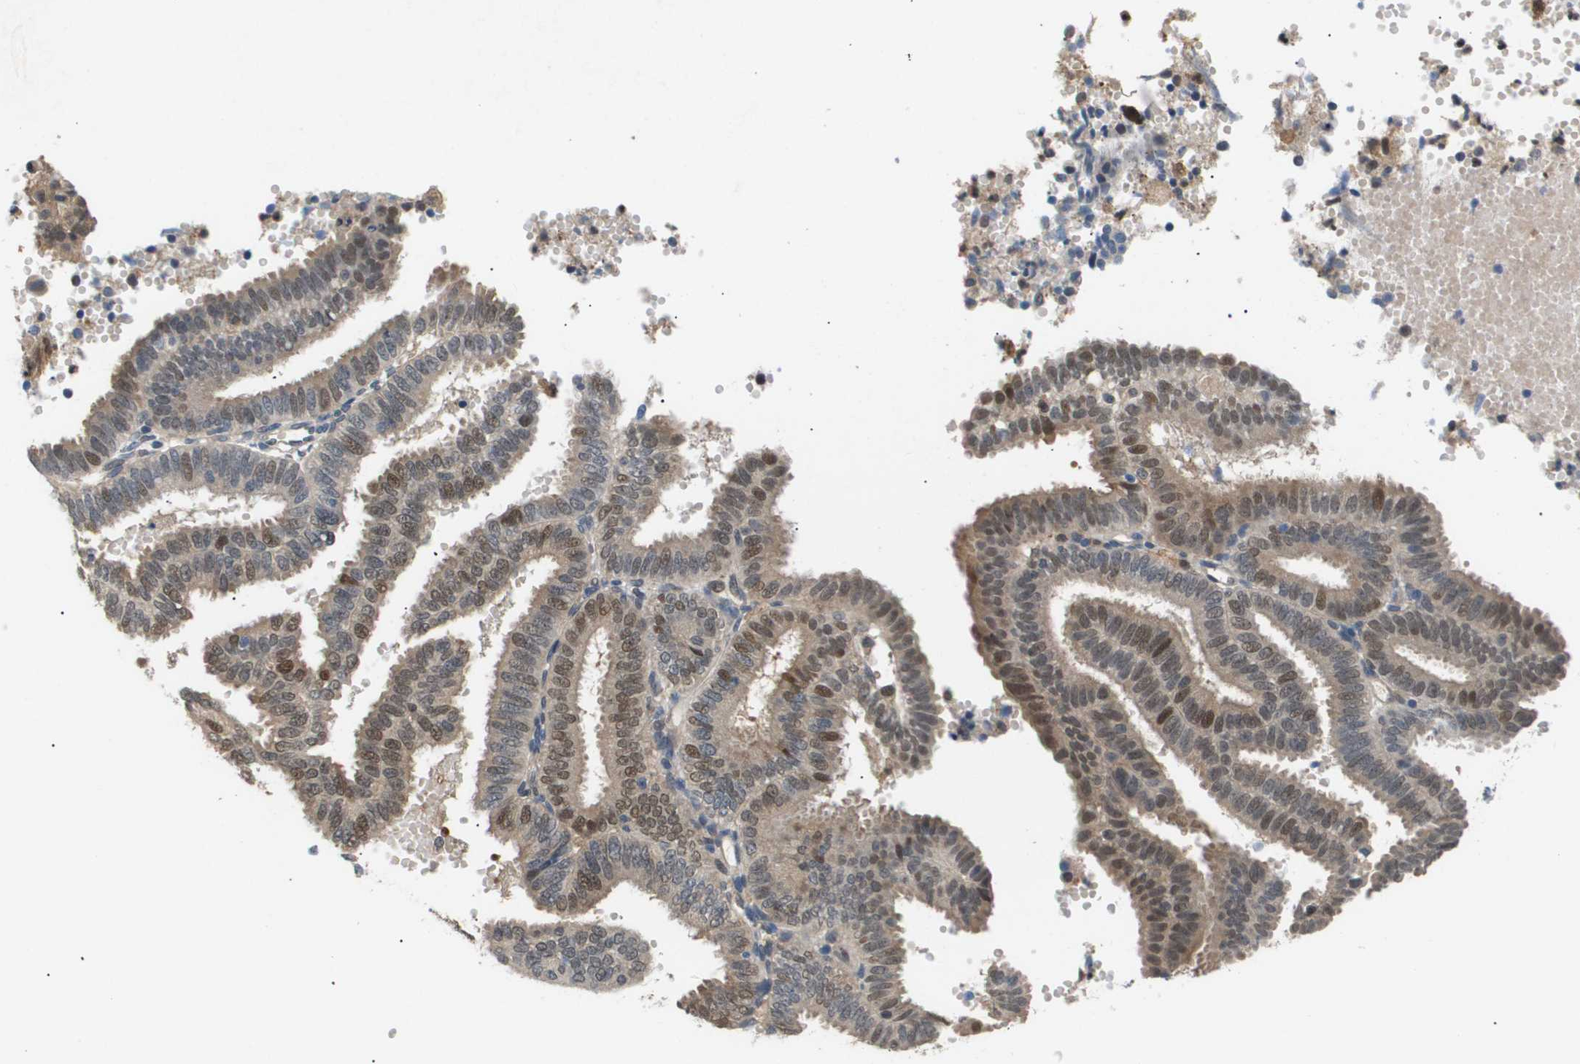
{"staining": {"intensity": "moderate", "quantity": "25%-75%", "location": "cytoplasmic/membranous,nuclear"}, "tissue": "endometrial cancer", "cell_type": "Tumor cells", "image_type": "cancer", "snomed": [{"axis": "morphology", "description": "Adenocarcinoma, NOS"}, {"axis": "topography", "description": "Endometrium"}], "caption": "Endometrial cancer (adenocarcinoma) stained for a protein (brown) demonstrates moderate cytoplasmic/membranous and nuclear positive expression in approximately 25%-75% of tumor cells.", "gene": "AKR1A1", "patient": {"sex": "female", "age": 58}}